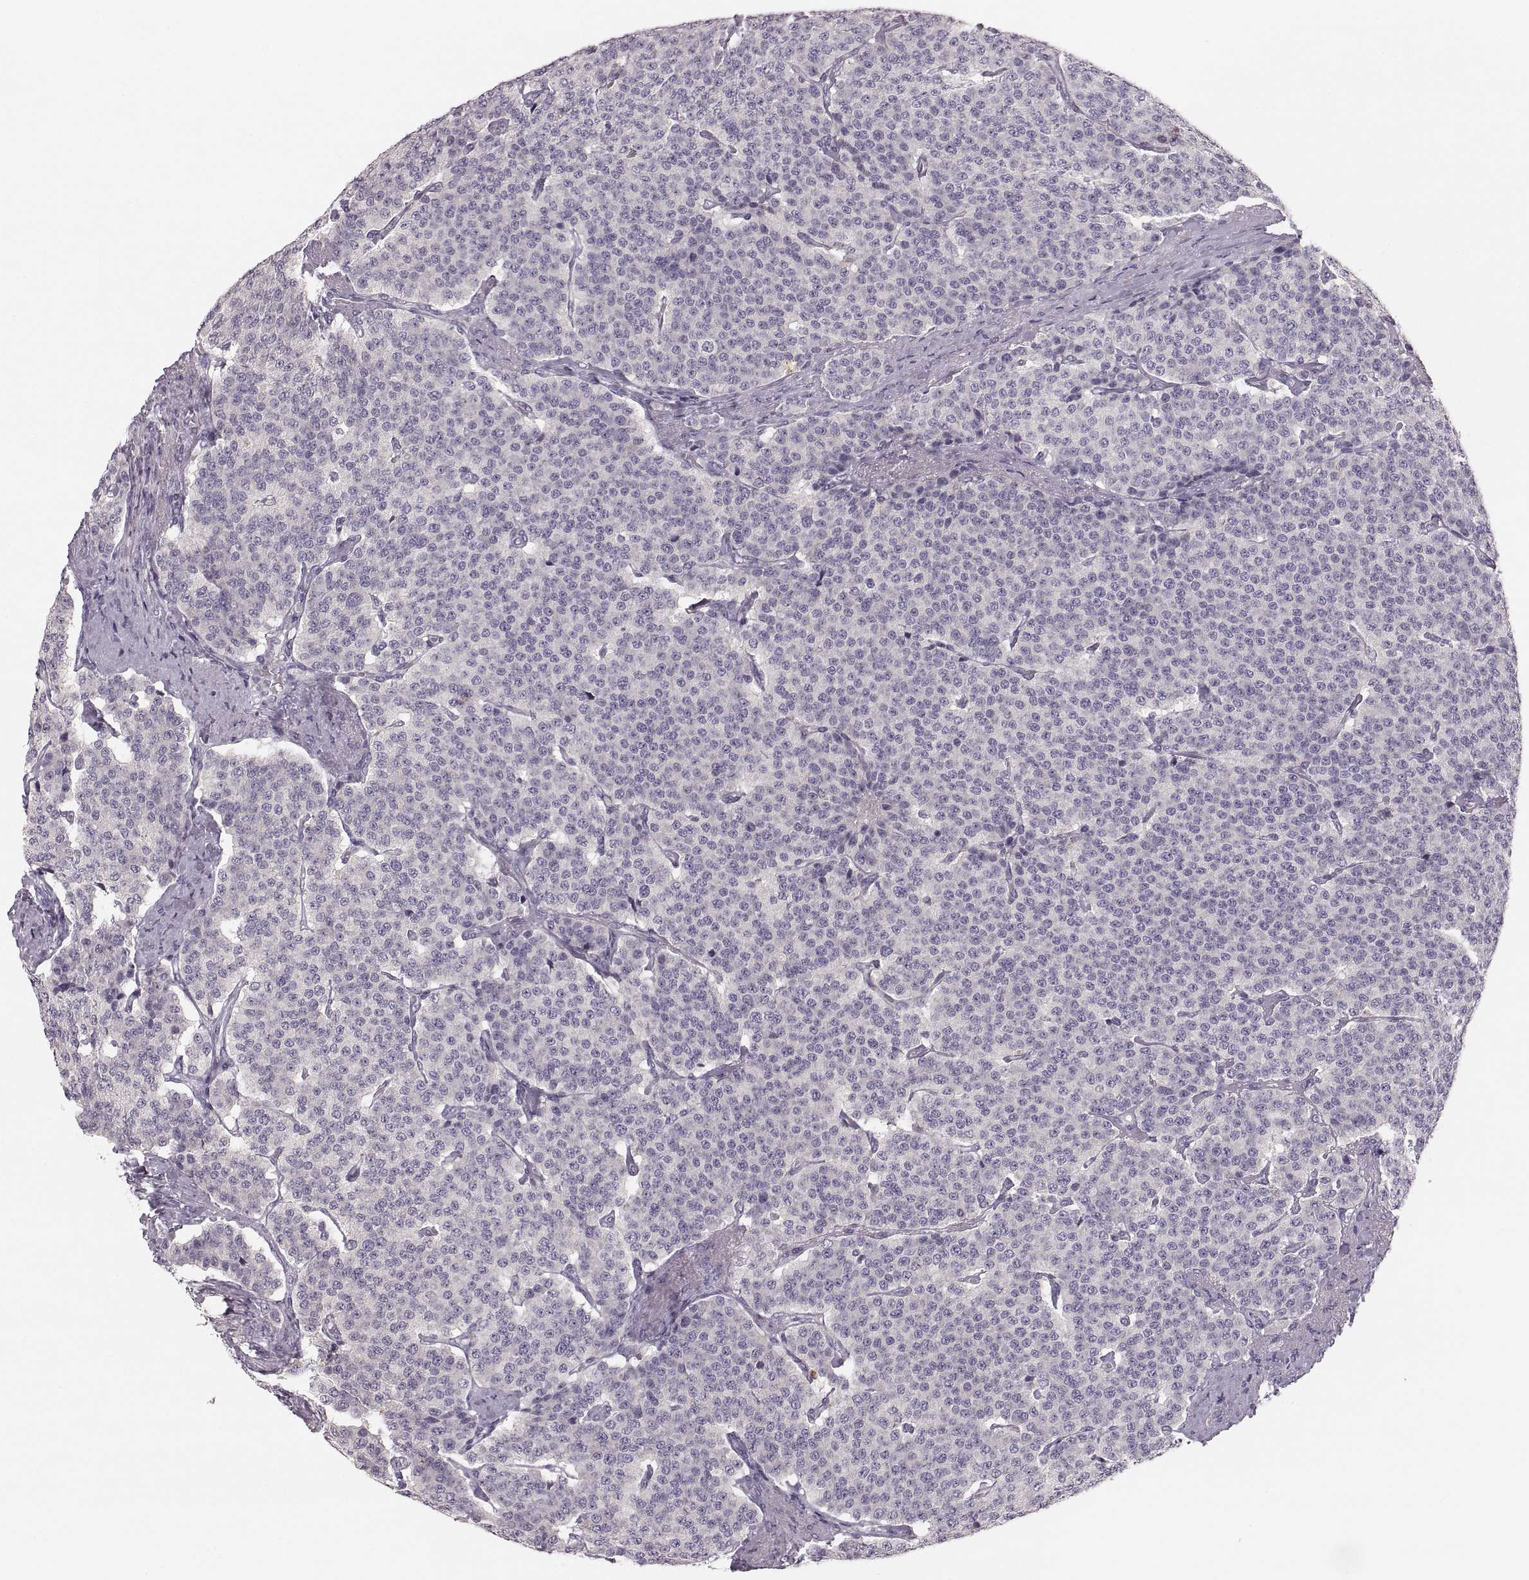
{"staining": {"intensity": "negative", "quantity": "none", "location": "none"}, "tissue": "carcinoid", "cell_type": "Tumor cells", "image_type": "cancer", "snomed": [{"axis": "morphology", "description": "Carcinoid, malignant, NOS"}, {"axis": "topography", "description": "Small intestine"}], "caption": "Immunohistochemistry (IHC) micrograph of carcinoid stained for a protein (brown), which reveals no expression in tumor cells. (Brightfield microscopy of DAB IHC at high magnification).", "gene": "RUNDC3A", "patient": {"sex": "female", "age": 58}}